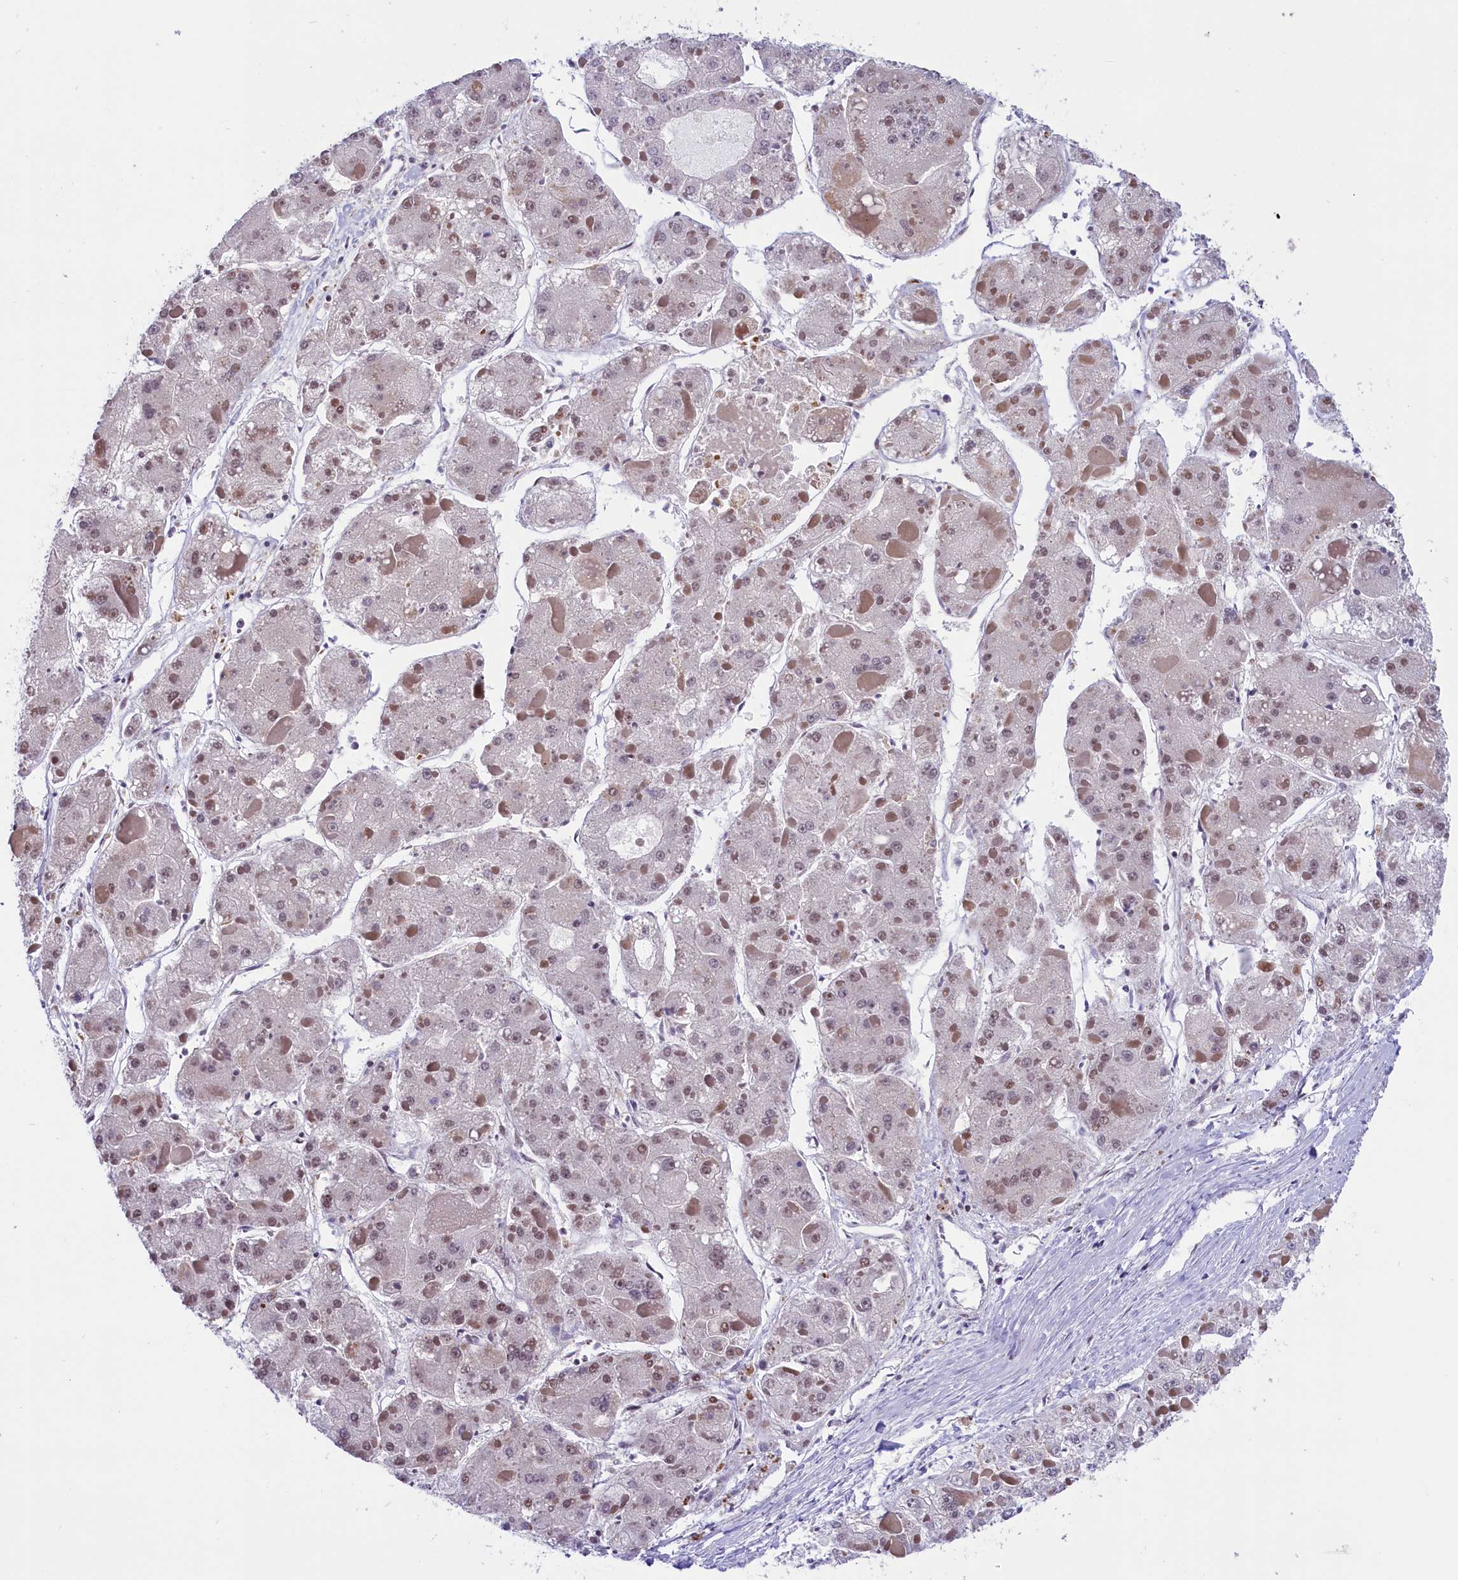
{"staining": {"intensity": "weak", "quantity": ">75%", "location": "nuclear"}, "tissue": "liver cancer", "cell_type": "Tumor cells", "image_type": "cancer", "snomed": [{"axis": "morphology", "description": "Carcinoma, Hepatocellular, NOS"}, {"axis": "topography", "description": "Liver"}], "caption": "Protein staining displays weak nuclear positivity in approximately >75% of tumor cells in liver hepatocellular carcinoma.", "gene": "CDYL2", "patient": {"sex": "female", "age": 73}}